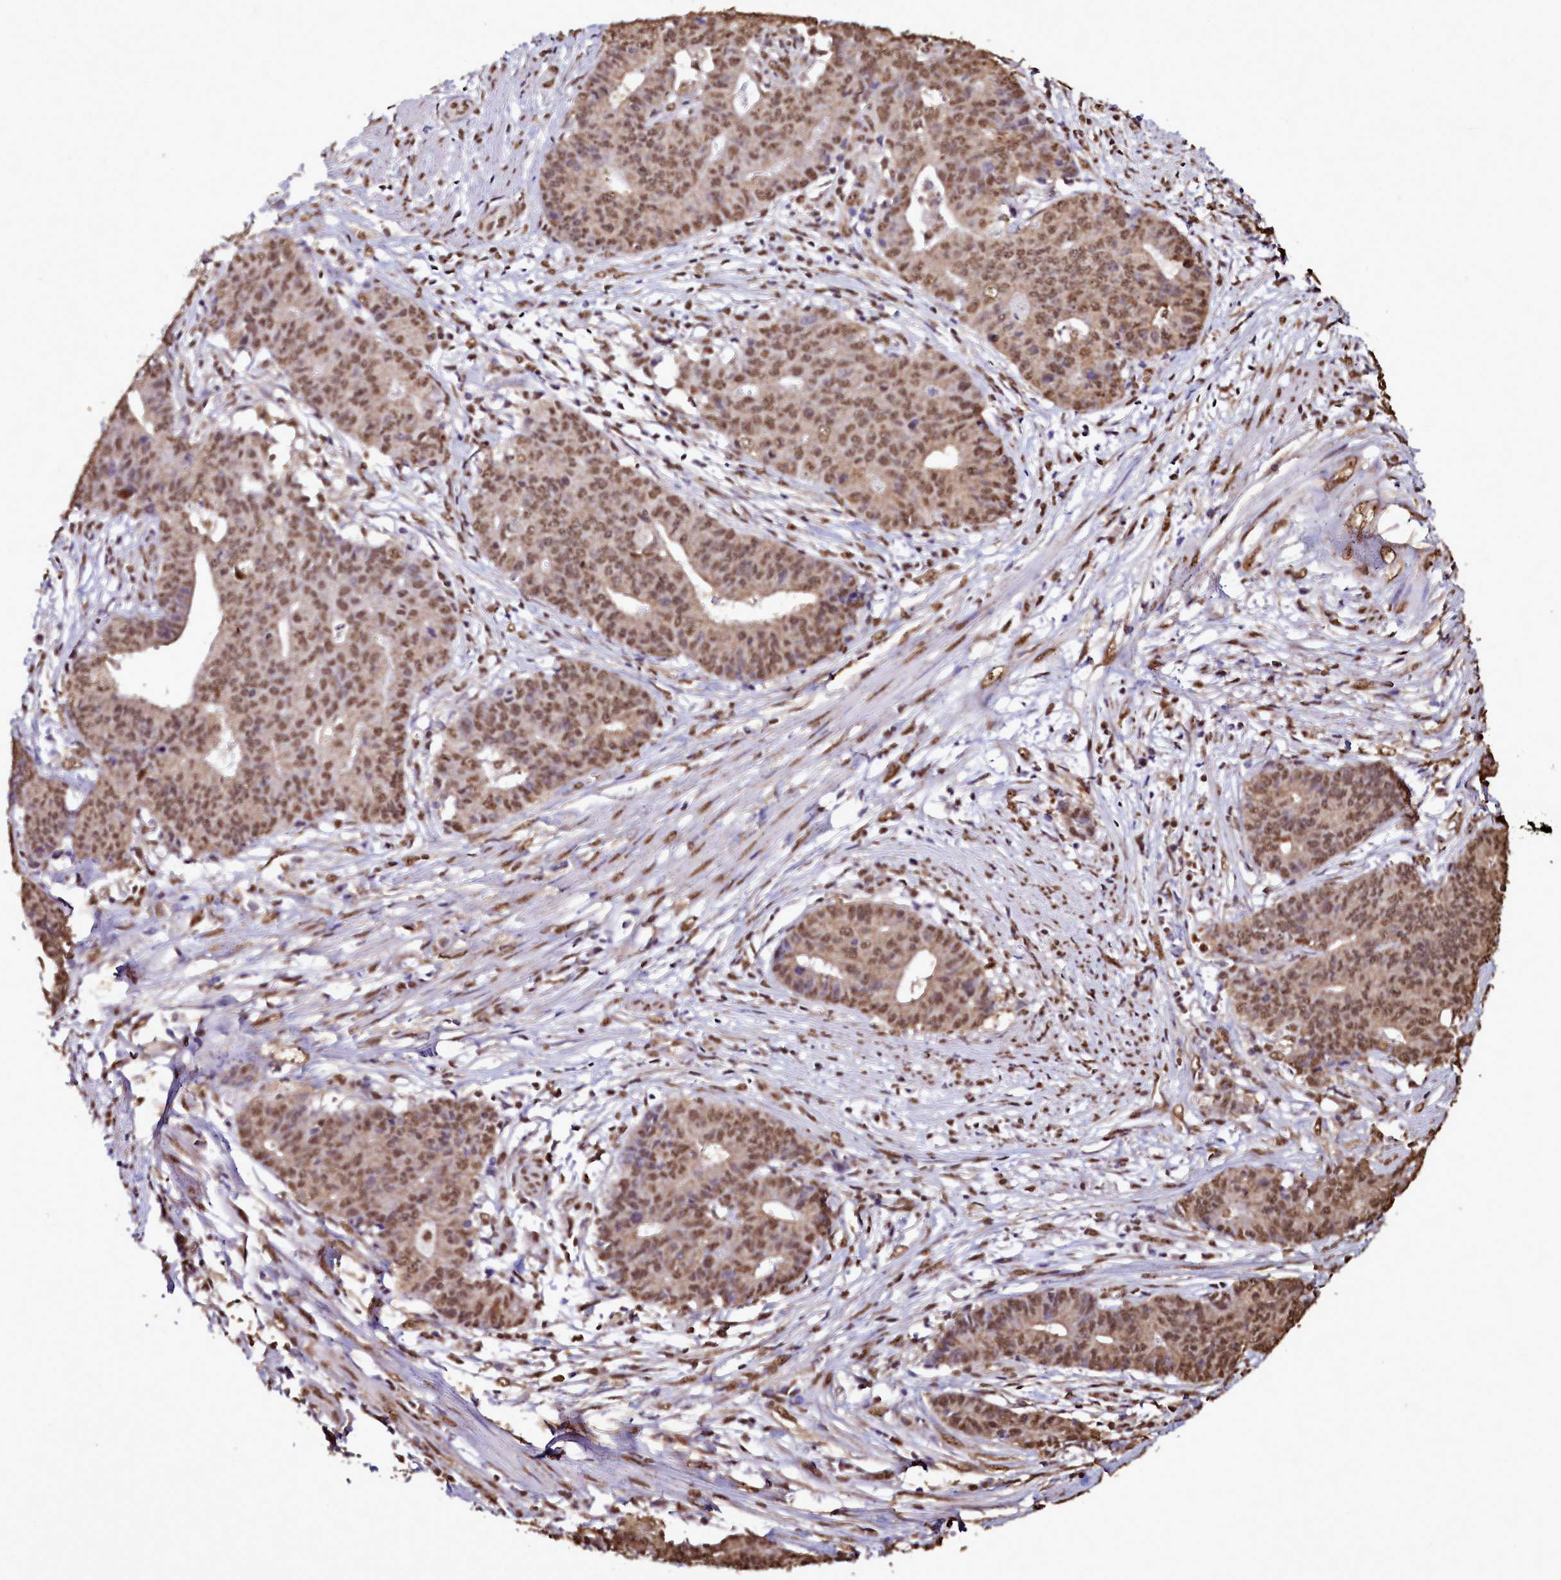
{"staining": {"intensity": "moderate", "quantity": ">75%", "location": "nuclear"}, "tissue": "endometrial cancer", "cell_type": "Tumor cells", "image_type": "cancer", "snomed": [{"axis": "morphology", "description": "Adenocarcinoma, NOS"}, {"axis": "topography", "description": "Endometrium"}], "caption": "Moderate nuclear positivity for a protein is identified in approximately >75% of tumor cells of endometrial adenocarcinoma using IHC.", "gene": "TRIP6", "patient": {"sex": "female", "age": 59}}